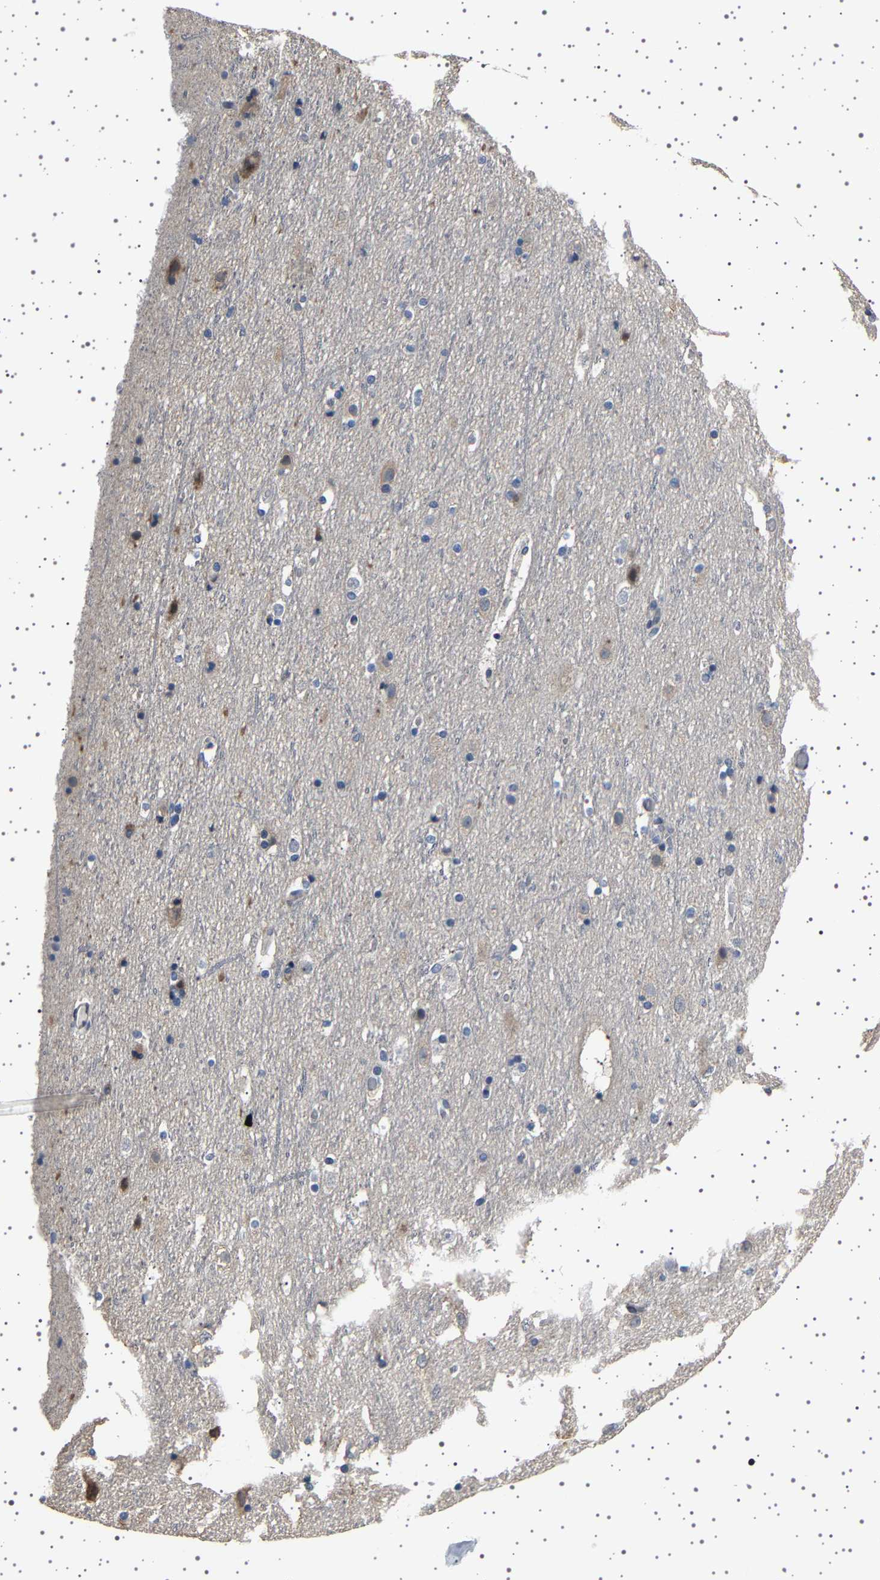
{"staining": {"intensity": "negative", "quantity": "none", "location": "none"}, "tissue": "cerebral cortex", "cell_type": "Endothelial cells", "image_type": "normal", "snomed": [{"axis": "morphology", "description": "Normal tissue, NOS"}, {"axis": "topography", "description": "Cerebral cortex"}], "caption": "Endothelial cells show no significant protein positivity in normal cerebral cortex. (DAB immunohistochemistry (IHC), high magnification).", "gene": "IL10RB", "patient": {"sex": "male", "age": 45}}